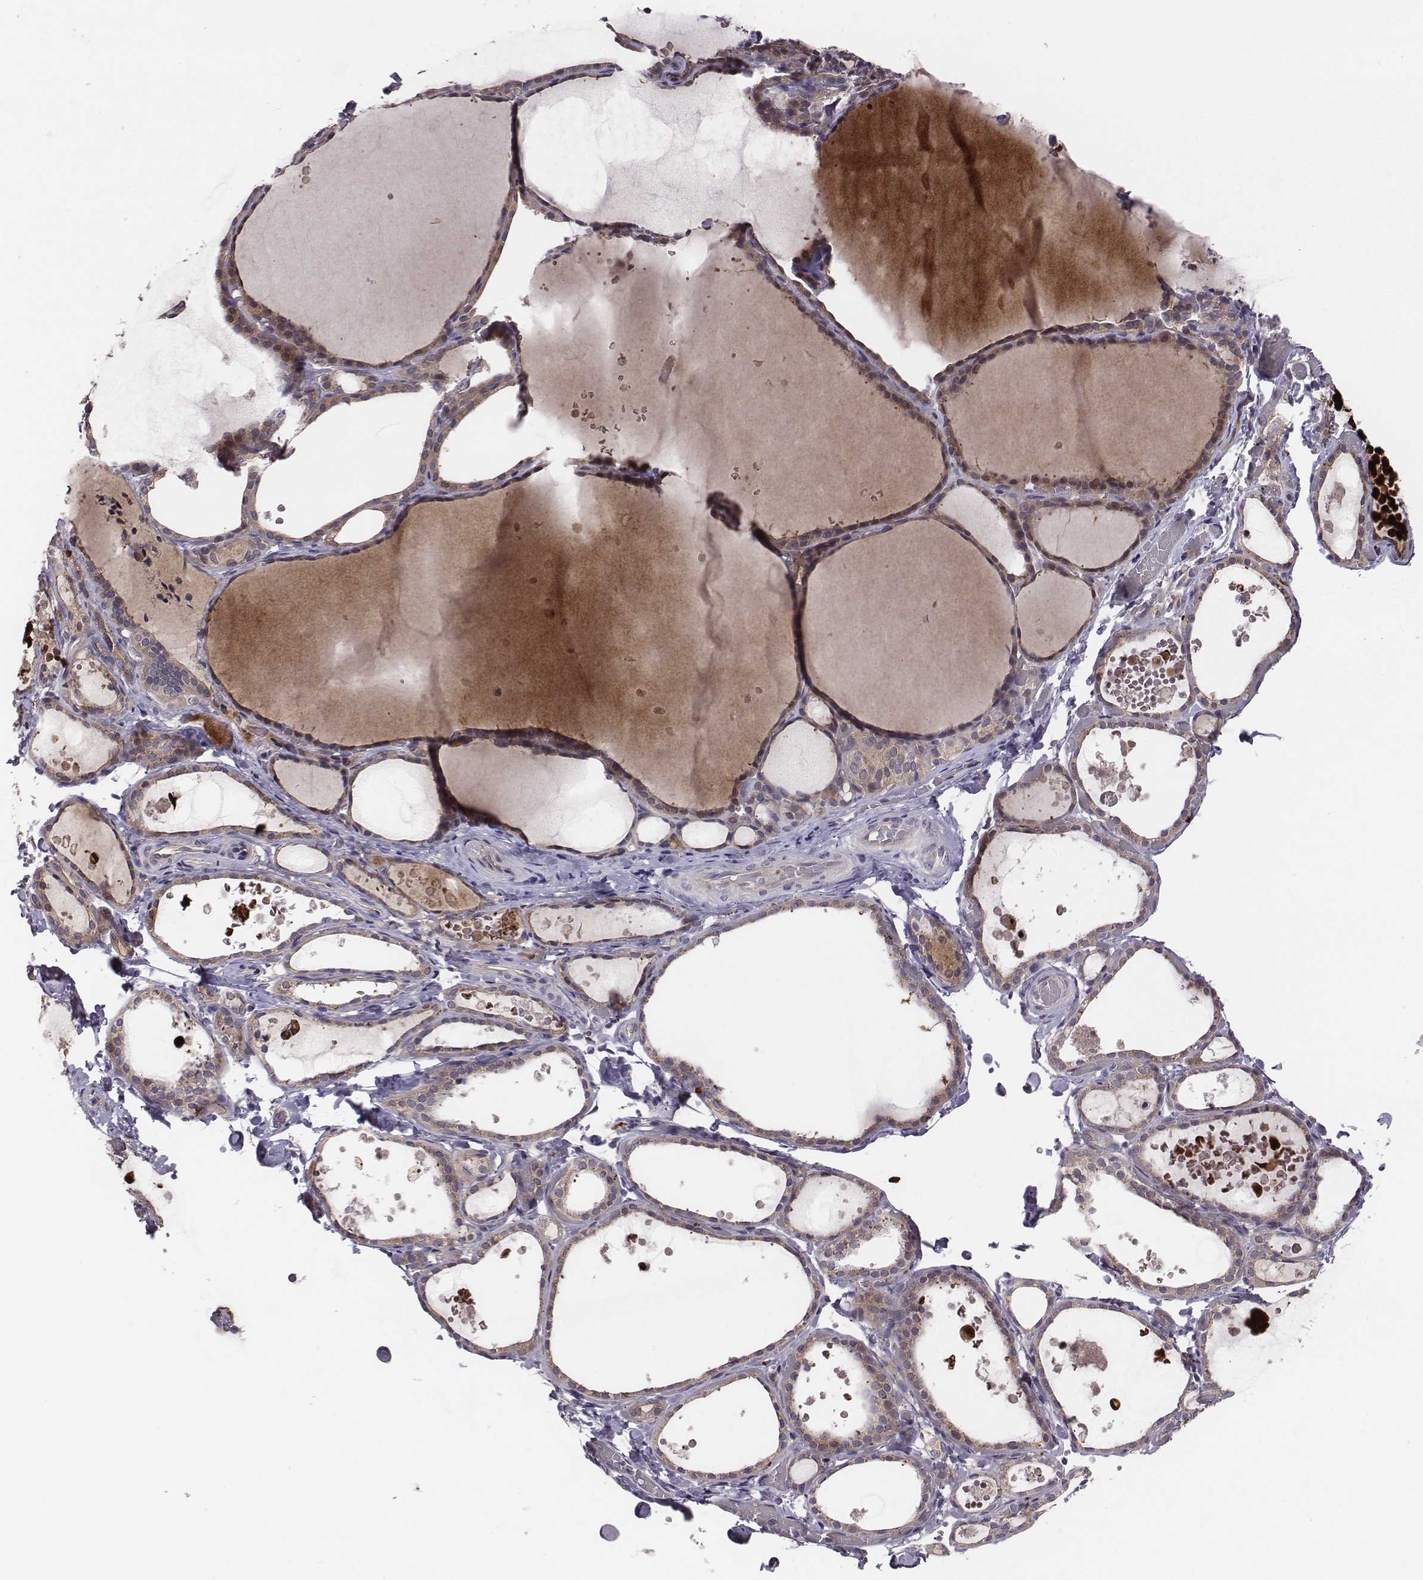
{"staining": {"intensity": "moderate", "quantity": ">75%", "location": "cytoplasmic/membranous"}, "tissue": "thyroid gland", "cell_type": "Glandular cells", "image_type": "normal", "snomed": [{"axis": "morphology", "description": "Normal tissue, NOS"}, {"axis": "topography", "description": "Thyroid gland"}], "caption": "Protein analysis of benign thyroid gland displays moderate cytoplasmic/membranous staining in about >75% of glandular cells. The staining was performed using DAB (3,3'-diaminobenzidine), with brown indicating positive protein expression. Nuclei are stained blue with hematoxylin.", "gene": "SMURF2", "patient": {"sex": "female", "age": 56}}